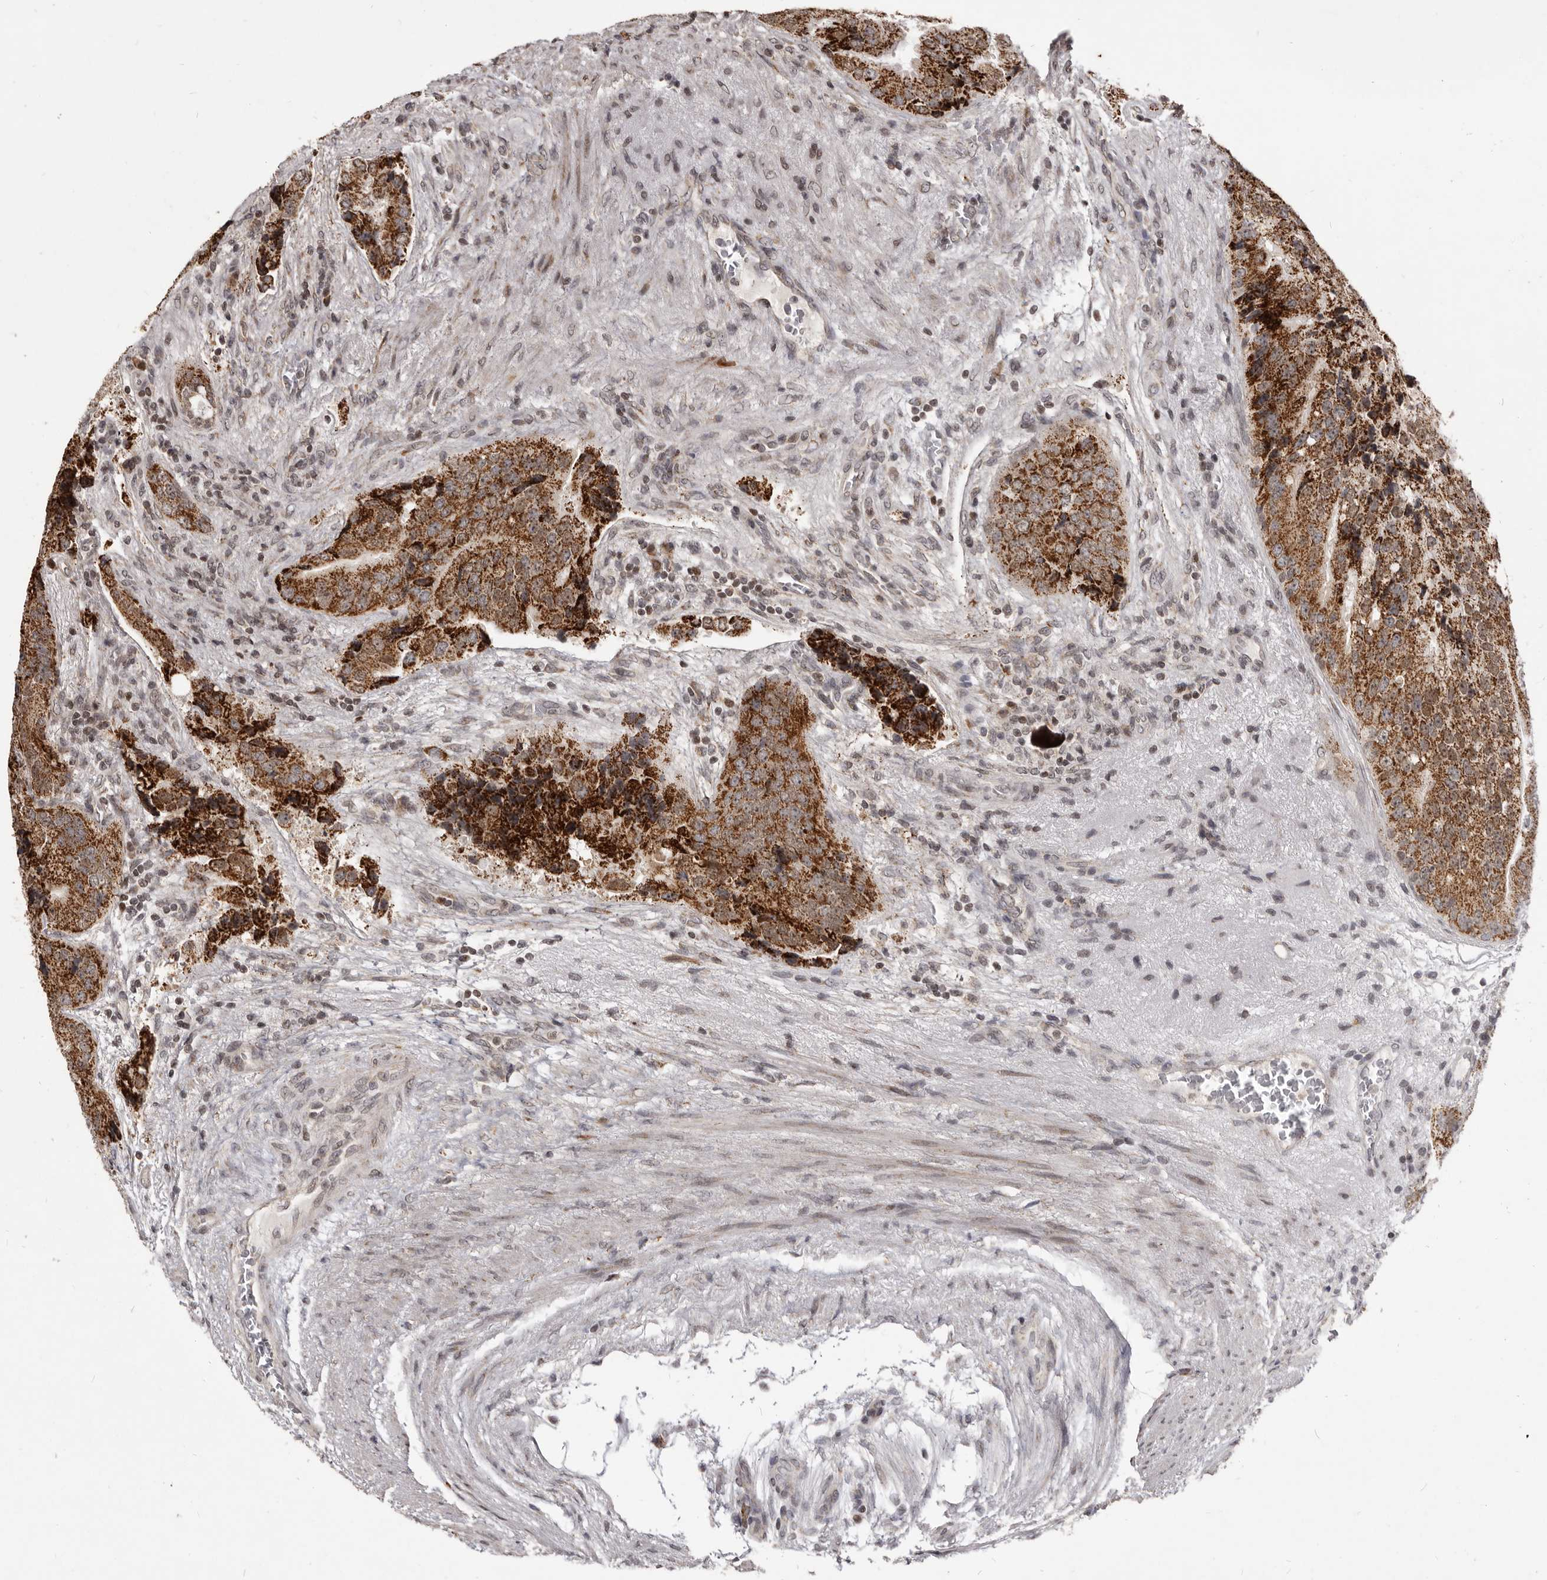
{"staining": {"intensity": "strong", "quantity": ">75%", "location": "cytoplasmic/membranous"}, "tissue": "prostate cancer", "cell_type": "Tumor cells", "image_type": "cancer", "snomed": [{"axis": "morphology", "description": "Adenocarcinoma, High grade"}, {"axis": "topography", "description": "Prostate"}], "caption": "Immunohistochemistry (IHC) photomicrograph of human prostate cancer (high-grade adenocarcinoma) stained for a protein (brown), which demonstrates high levels of strong cytoplasmic/membranous staining in approximately >75% of tumor cells.", "gene": "THUMPD1", "patient": {"sex": "male", "age": 70}}